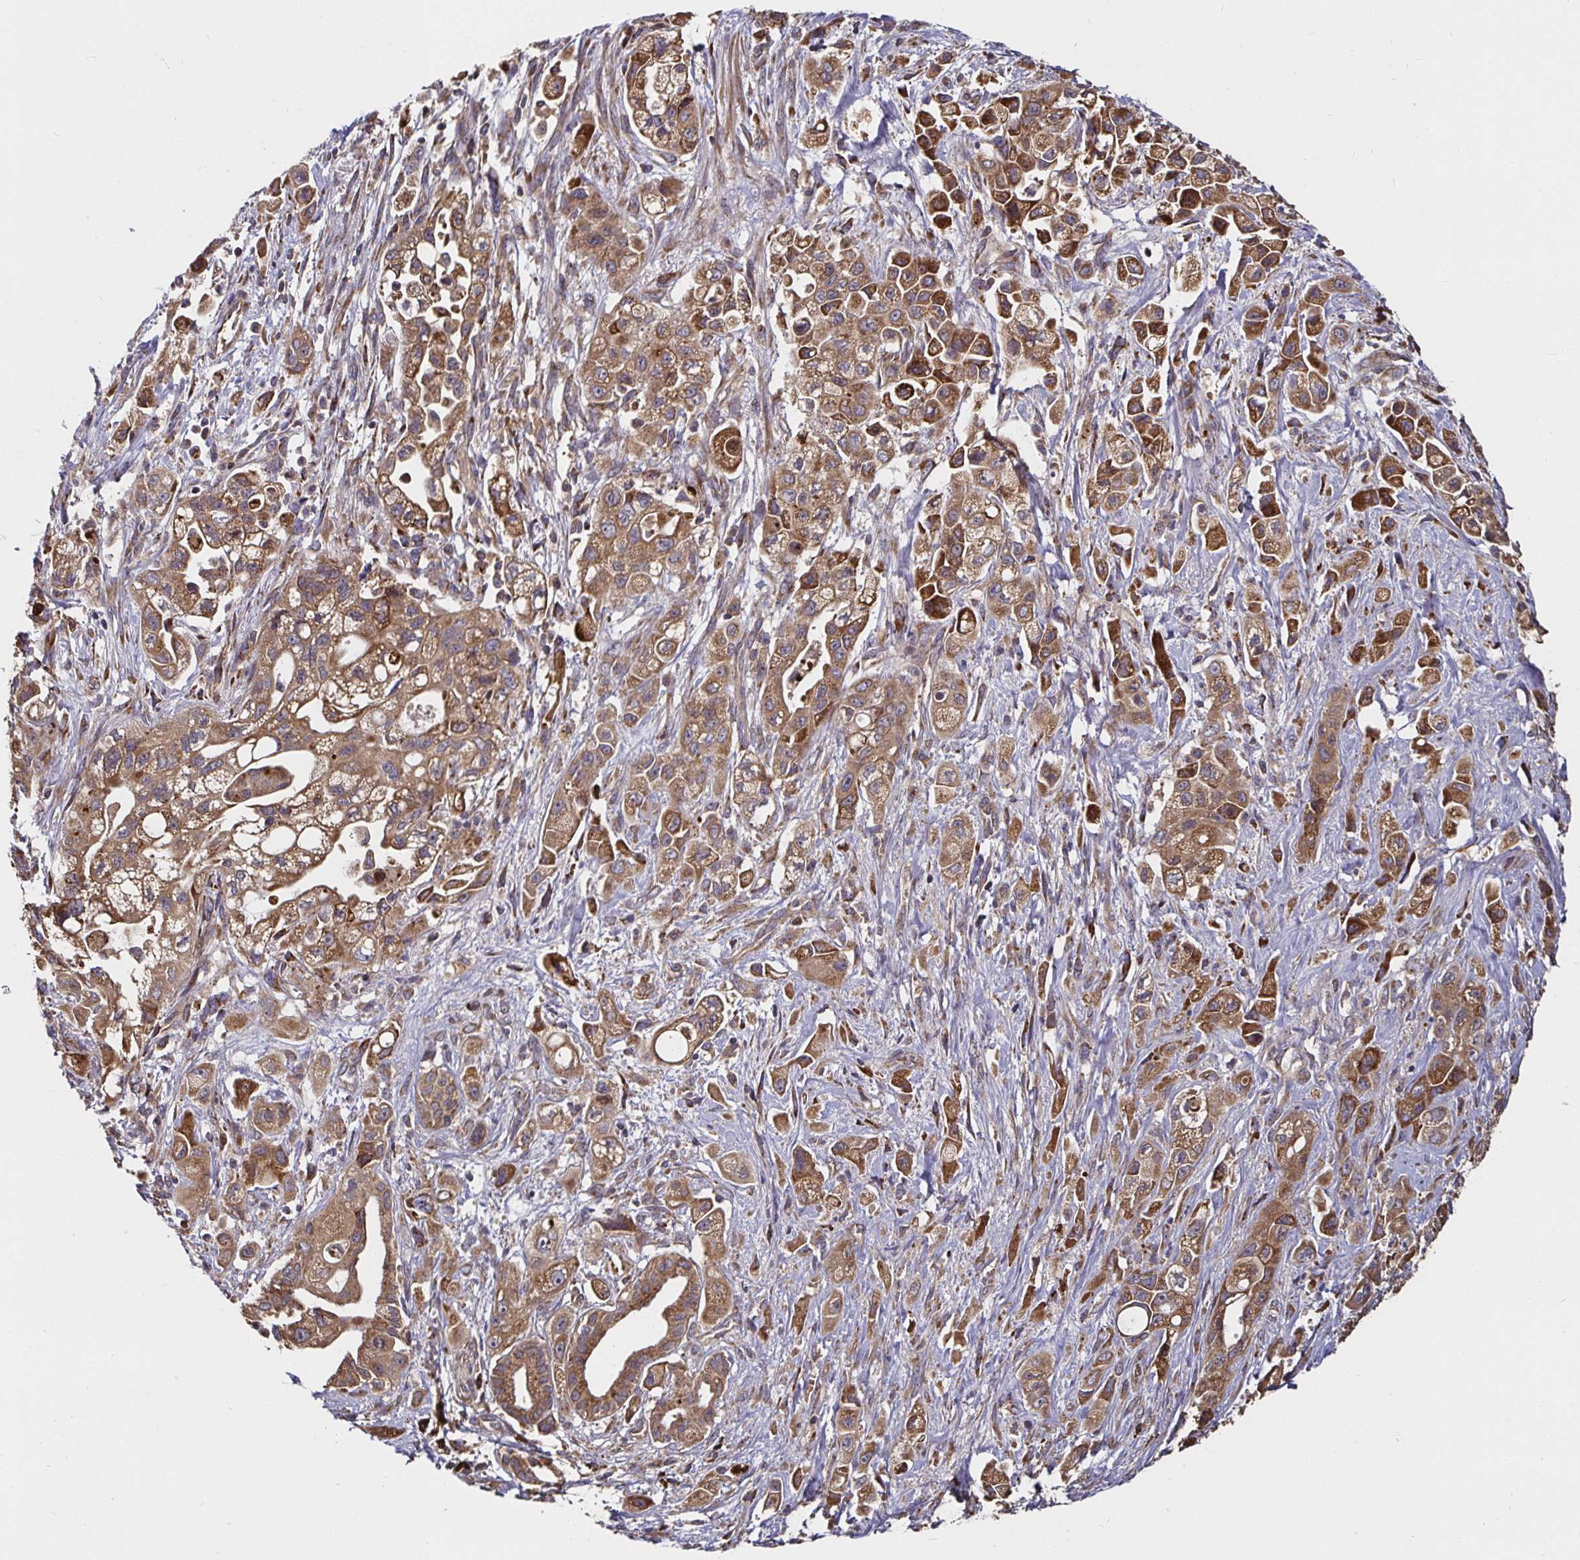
{"staining": {"intensity": "moderate", "quantity": ">75%", "location": "cytoplasmic/membranous"}, "tissue": "pancreatic cancer", "cell_type": "Tumor cells", "image_type": "cancer", "snomed": [{"axis": "morphology", "description": "Adenocarcinoma, NOS"}, {"axis": "topography", "description": "Pancreas"}], "caption": "Pancreatic cancer (adenocarcinoma) stained with DAB (3,3'-diaminobenzidine) IHC shows medium levels of moderate cytoplasmic/membranous positivity in about >75% of tumor cells.", "gene": "MLST8", "patient": {"sex": "female", "age": 66}}